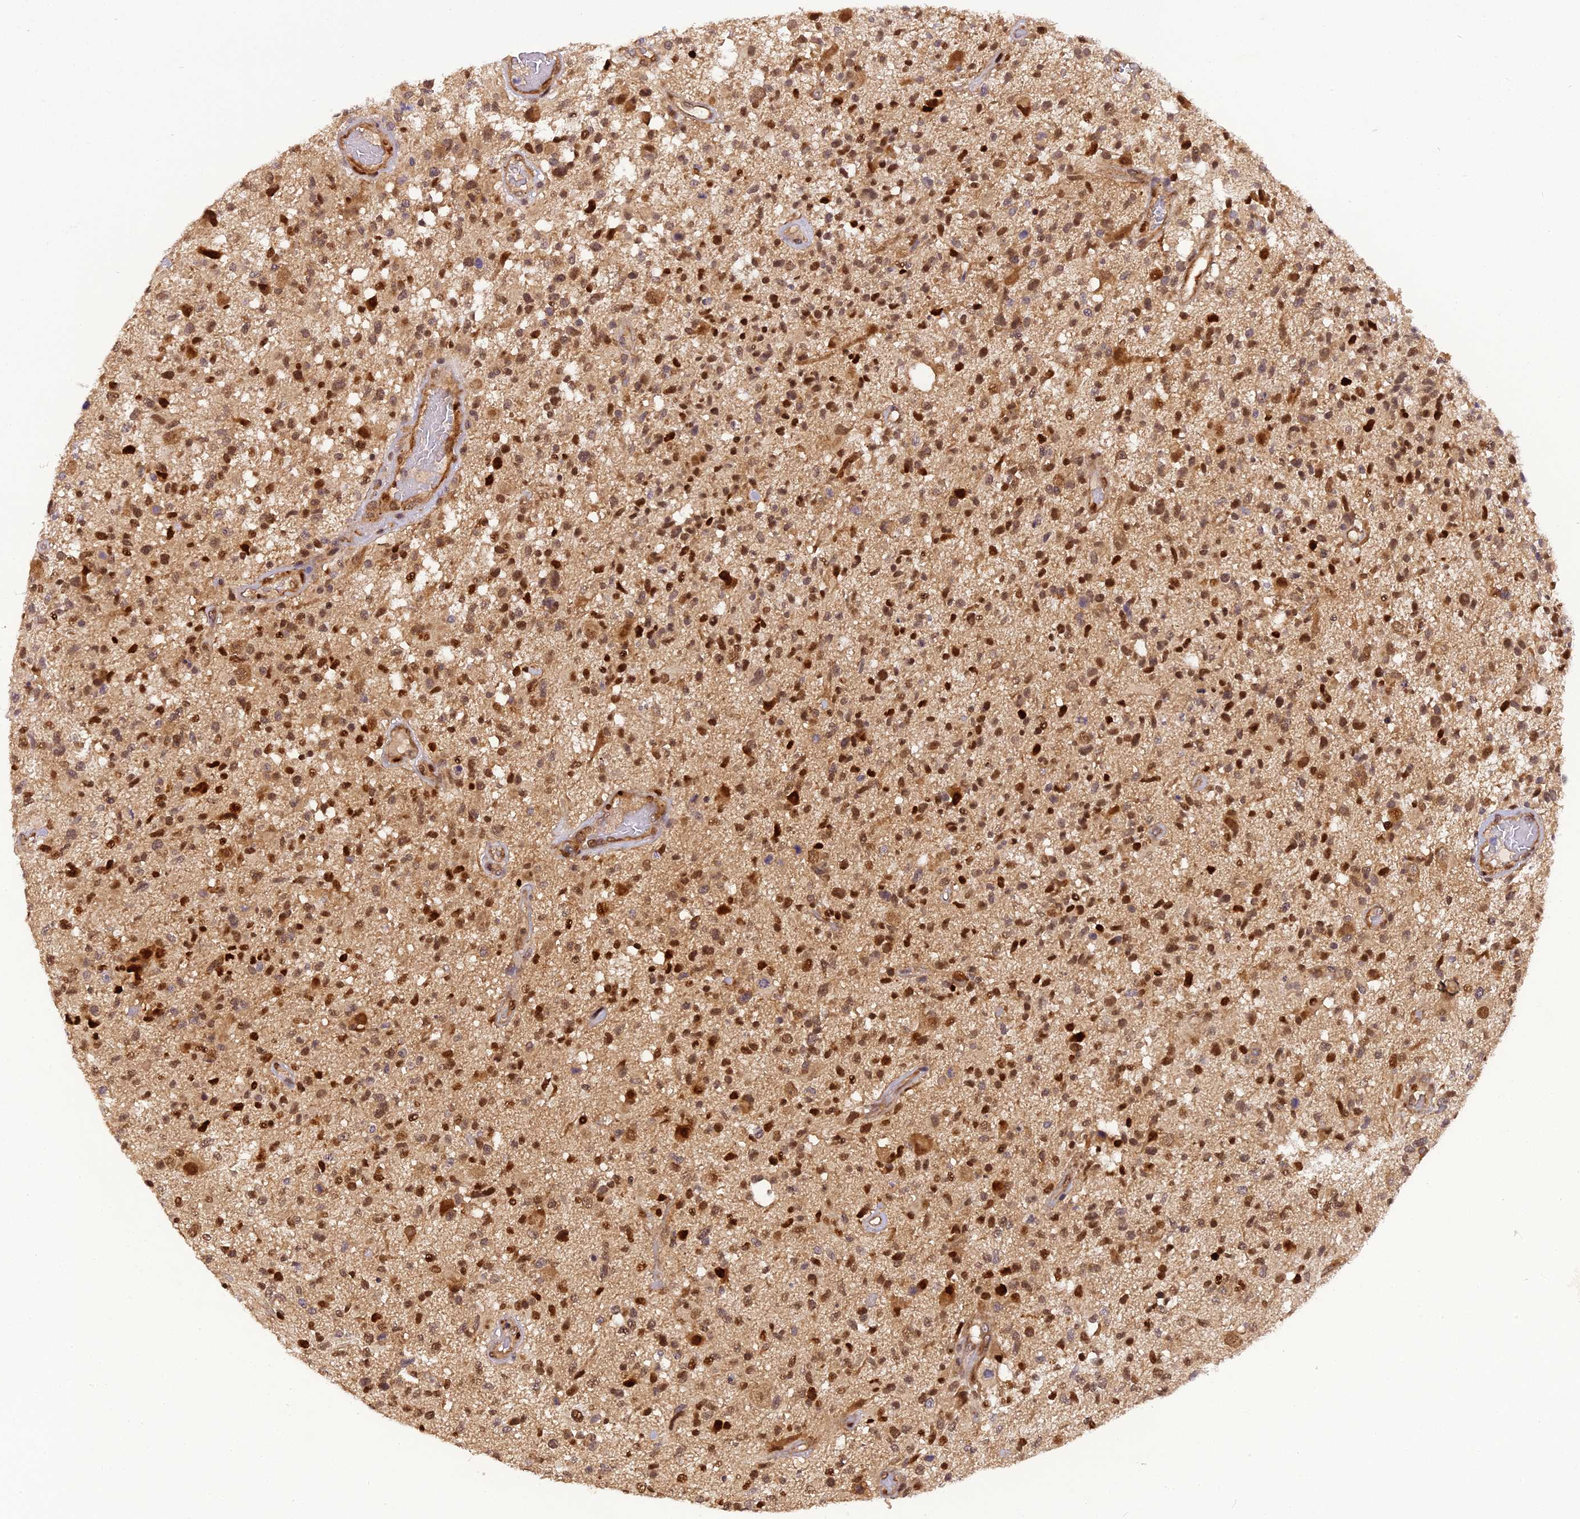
{"staining": {"intensity": "moderate", "quantity": ">75%", "location": "nuclear"}, "tissue": "glioma", "cell_type": "Tumor cells", "image_type": "cancer", "snomed": [{"axis": "morphology", "description": "Glioma, malignant, High grade"}, {"axis": "morphology", "description": "Glioblastoma, NOS"}, {"axis": "topography", "description": "Brain"}], "caption": "The immunohistochemical stain highlights moderate nuclear positivity in tumor cells of glioblastoma tissue.", "gene": "MICALL1", "patient": {"sex": "male", "age": 60}}